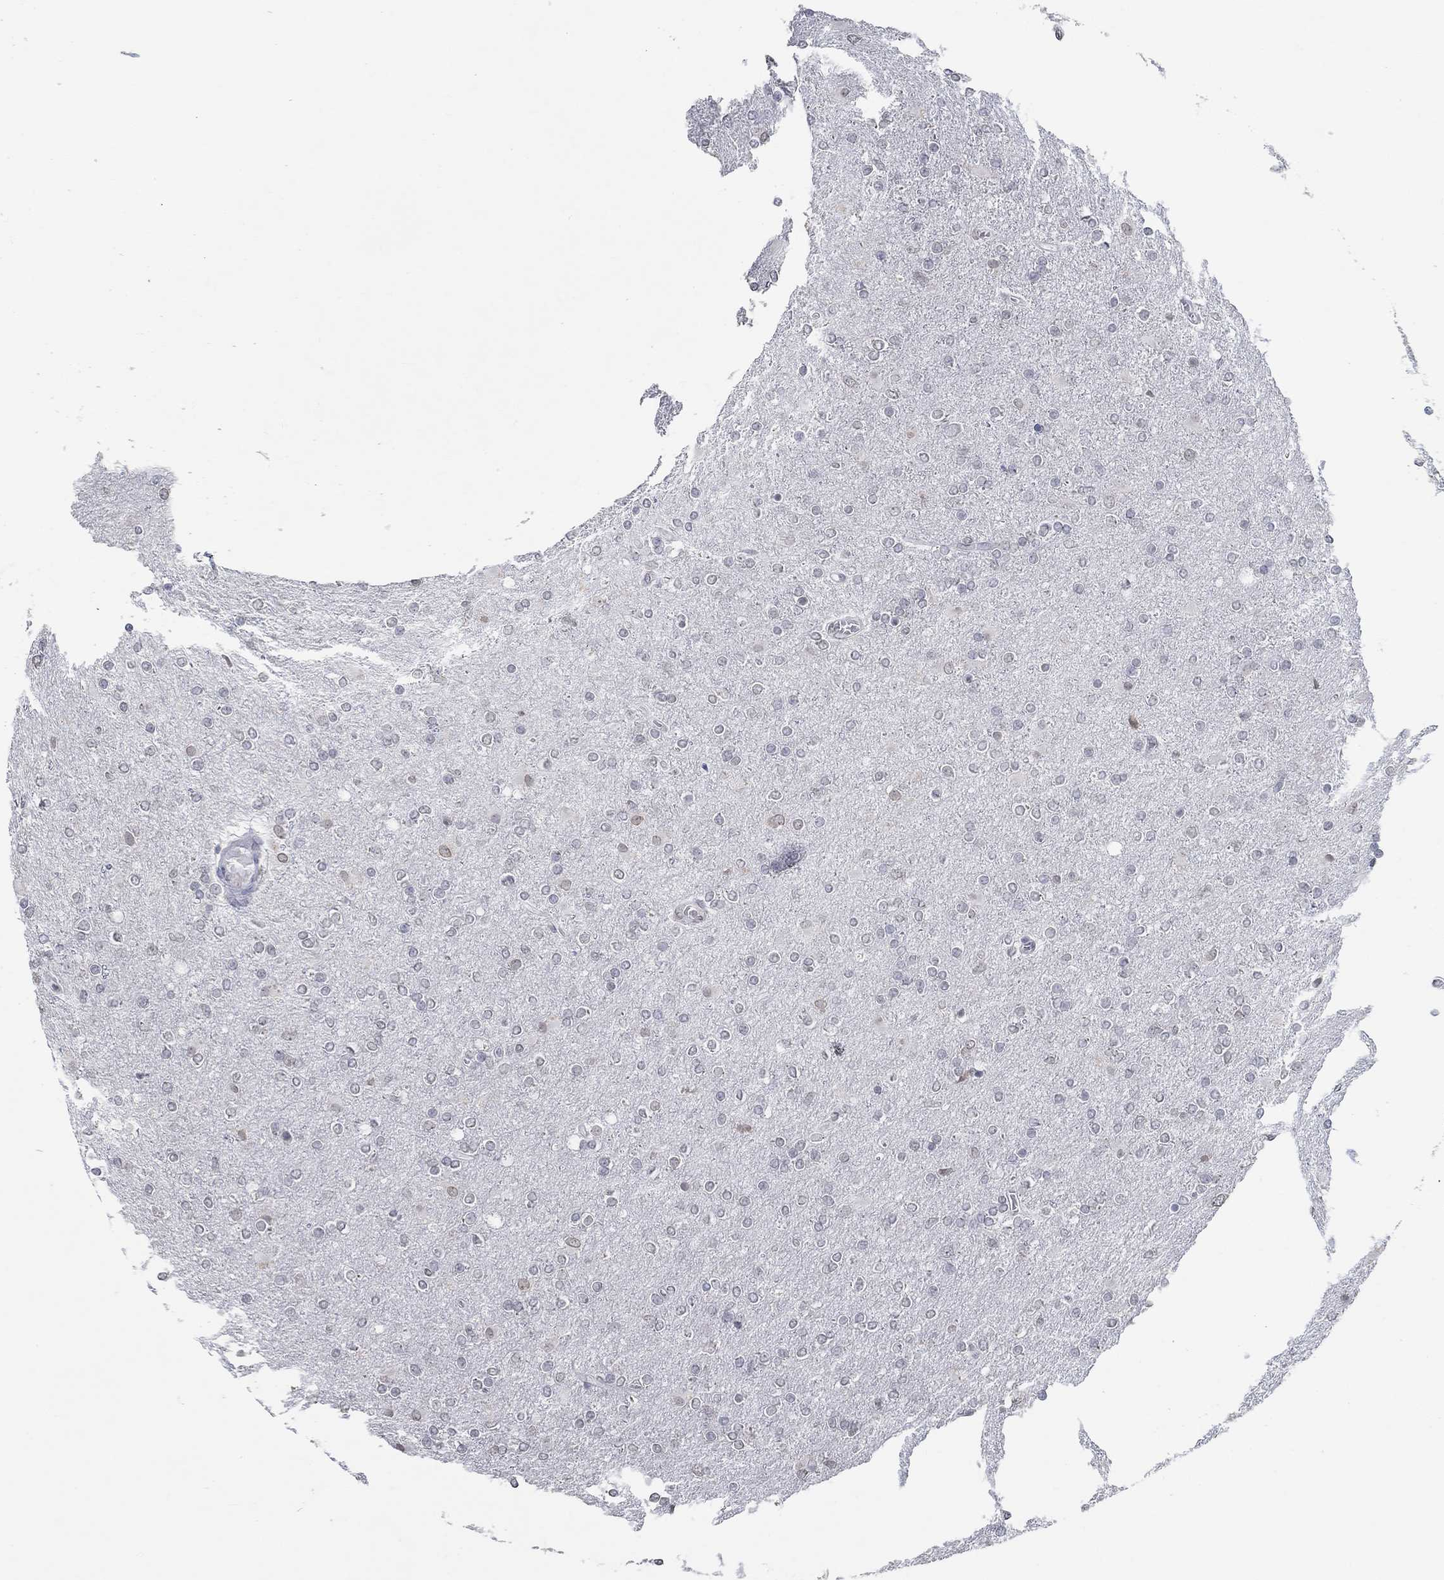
{"staining": {"intensity": "negative", "quantity": "none", "location": "none"}, "tissue": "glioma", "cell_type": "Tumor cells", "image_type": "cancer", "snomed": [{"axis": "morphology", "description": "Glioma, malignant, High grade"}, {"axis": "topography", "description": "Cerebral cortex"}], "caption": "DAB (3,3'-diaminobenzidine) immunohistochemical staining of human malignant glioma (high-grade) reveals no significant staining in tumor cells.", "gene": "NUP155", "patient": {"sex": "male", "age": 70}}